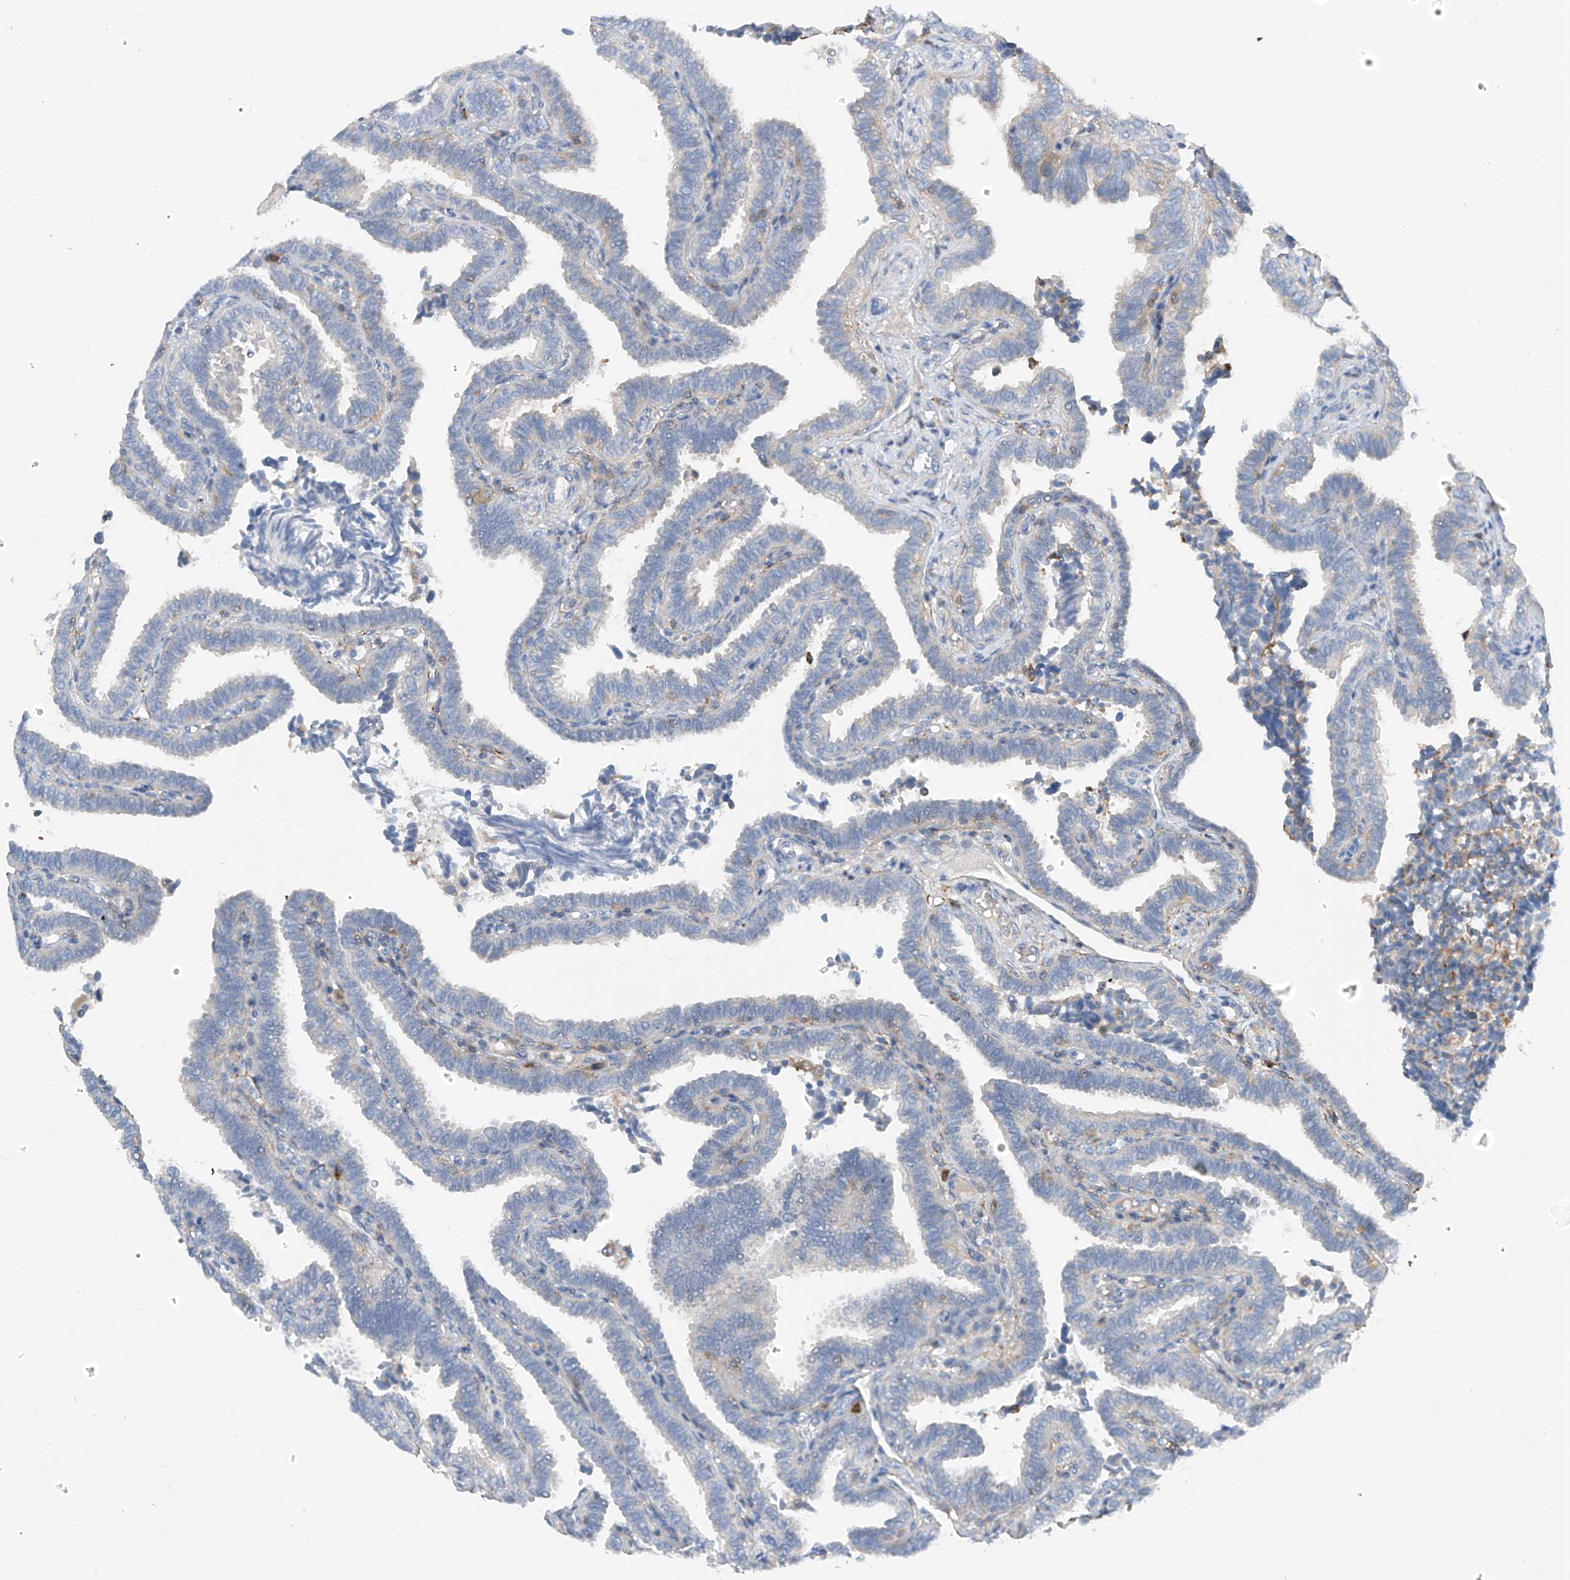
{"staining": {"intensity": "negative", "quantity": "none", "location": "none"}, "tissue": "fallopian tube", "cell_type": "Glandular cells", "image_type": "normal", "snomed": [{"axis": "morphology", "description": "Normal tissue, NOS"}, {"axis": "topography", "description": "Fallopian tube"}], "caption": "Immunohistochemistry image of unremarkable fallopian tube: human fallopian tube stained with DAB (3,3'-diaminobenzidine) displays no significant protein staining in glandular cells.", "gene": "NALCN", "patient": {"sex": "female", "age": 39}}